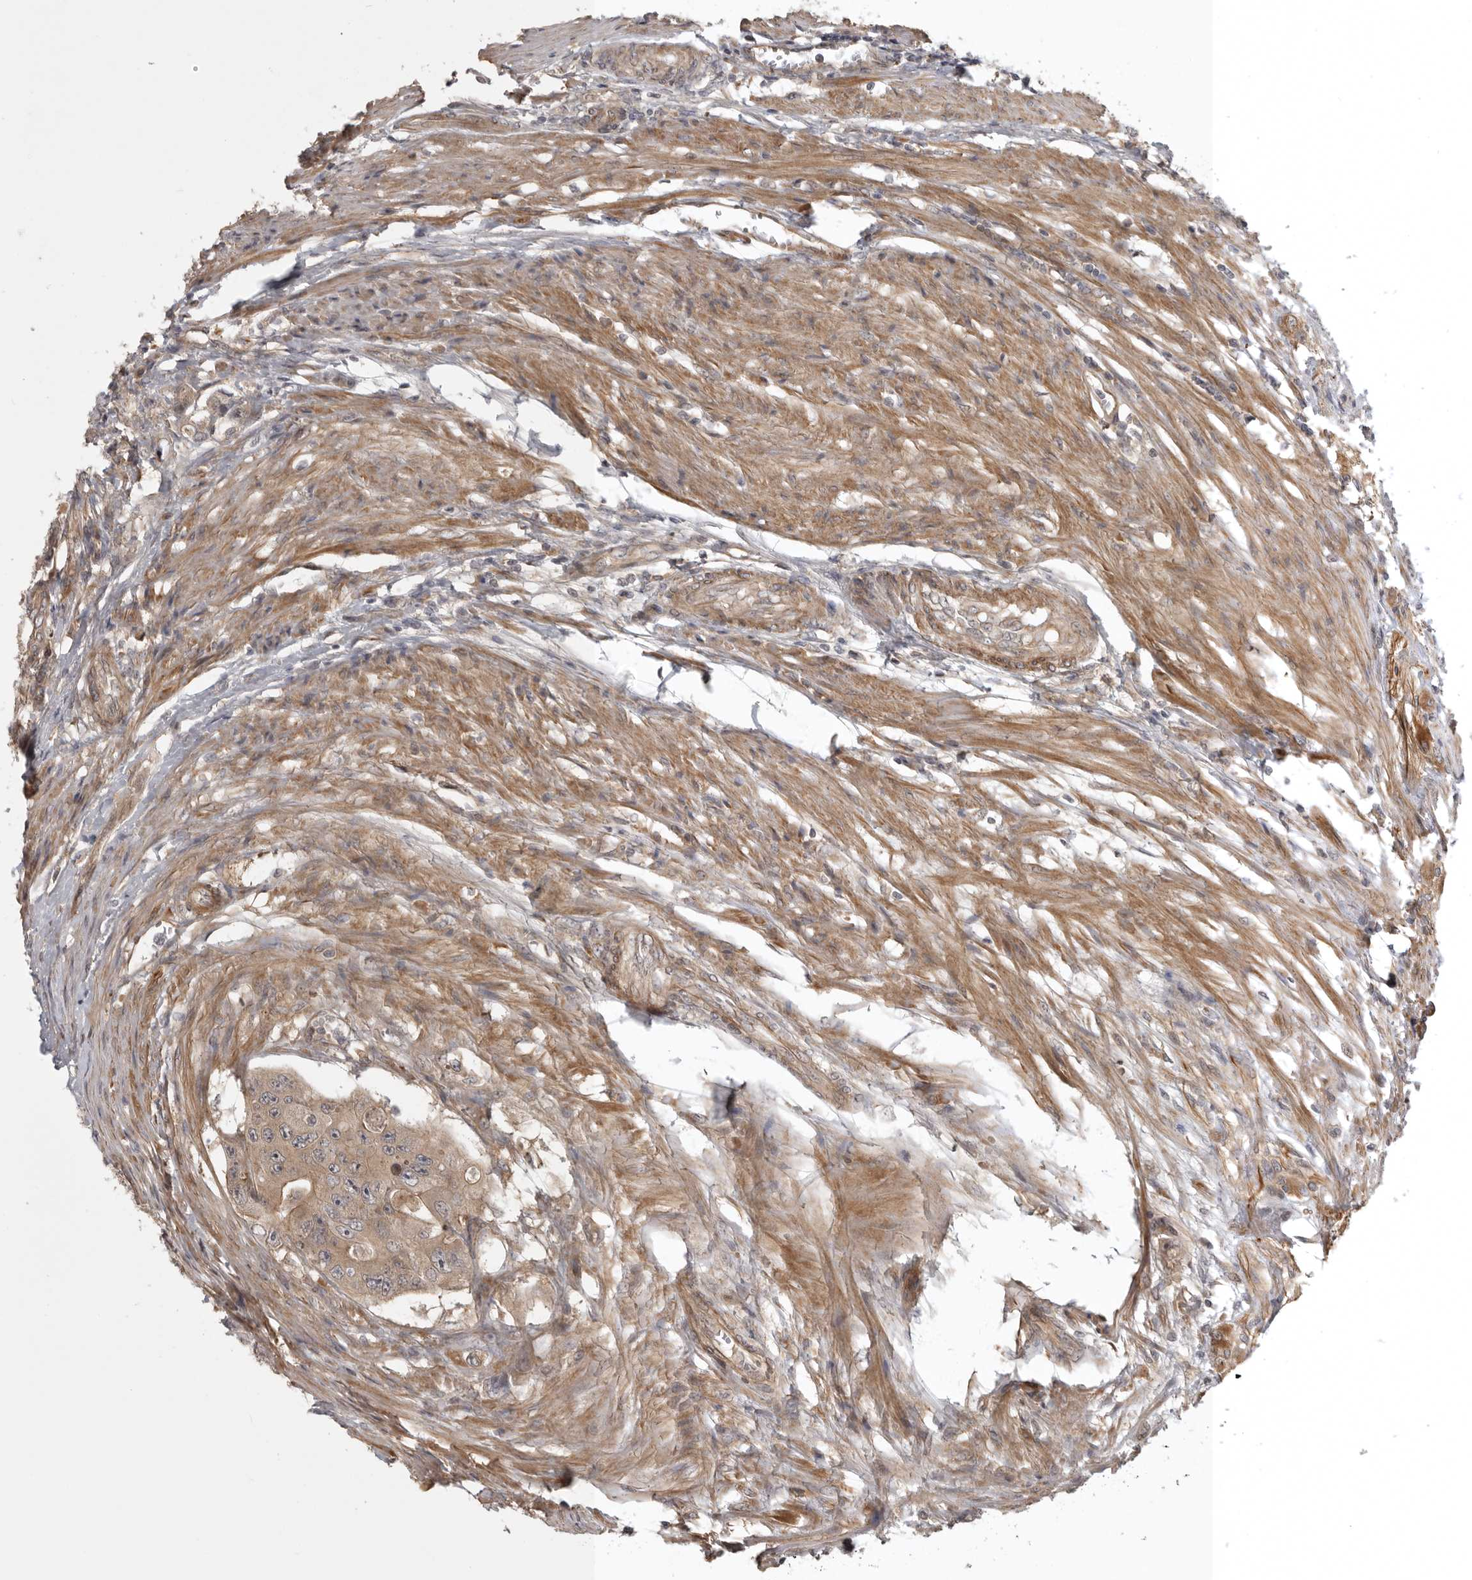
{"staining": {"intensity": "weak", "quantity": ">75%", "location": "cytoplasmic/membranous"}, "tissue": "colorectal cancer", "cell_type": "Tumor cells", "image_type": "cancer", "snomed": [{"axis": "morphology", "description": "Adenocarcinoma, NOS"}, {"axis": "topography", "description": "Colon"}], "caption": "Immunohistochemistry (IHC) image of neoplastic tissue: colorectal cancer (adenocarcinoma) stained using immunohistochemistry shows low levels of weak protein expression localized specifically in the cytoplasmic/membranous of tumor cells, appearing as a cytoplasmic/membranous brown color.", "gene": "CUEDC1", "patient": {"sex": "female", "age": 46}}